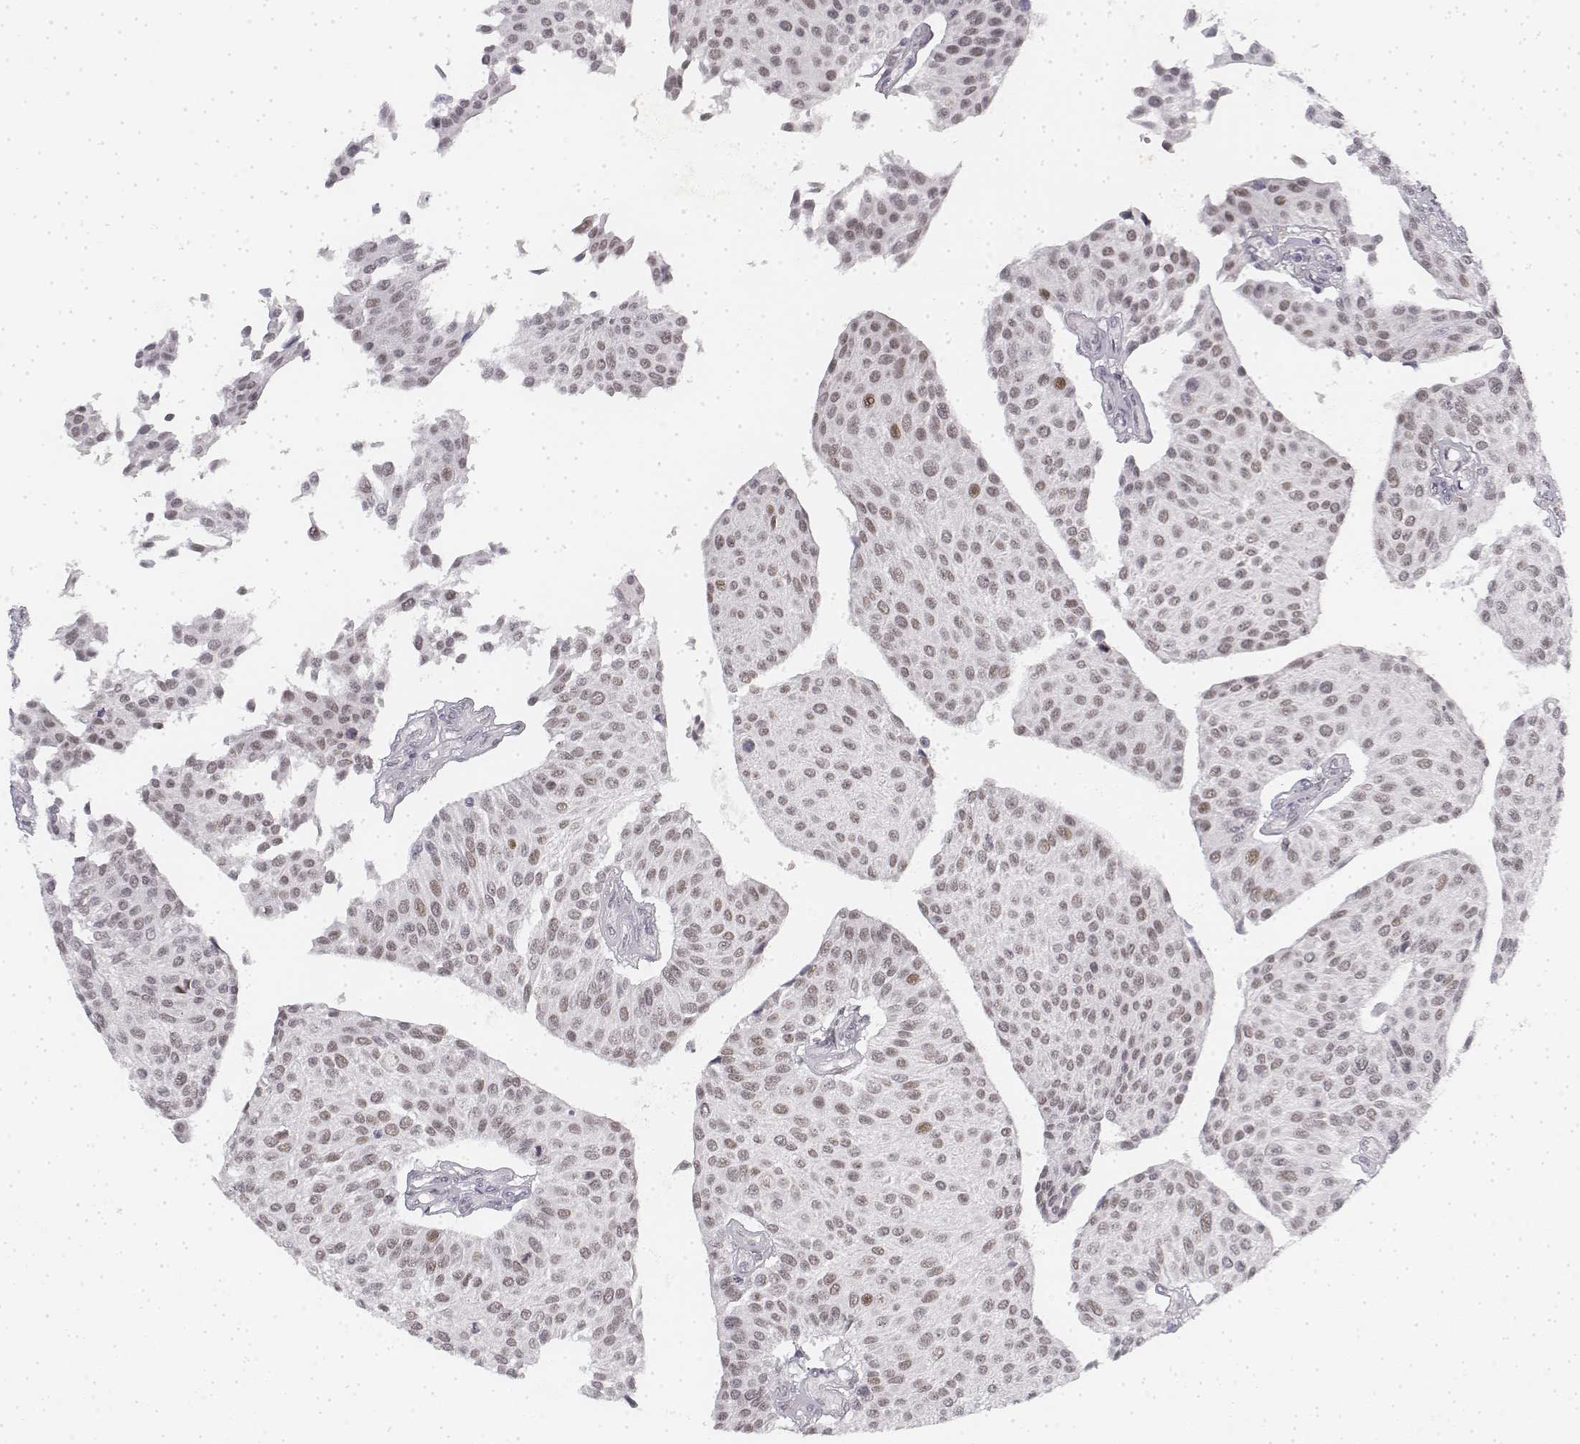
{"staining": {"intensity": "negative", "quantity": "none", "location": "none"}, "tissue": "urothelial cancer", "cell_type": "Tumor cells", "image_type": "cancer", "snomed": [{"axis": "morphology", "description": "Urothelial carcinoma, NOS"}, {"axis": "topography", "description": "Urinary bladder"}], "caption": "The photomicrograph displays no significant expression in tumor cells of transitional cell carcinoma.", "gene": "KRT84", "patient": {"sex": "male", "age": 55}}